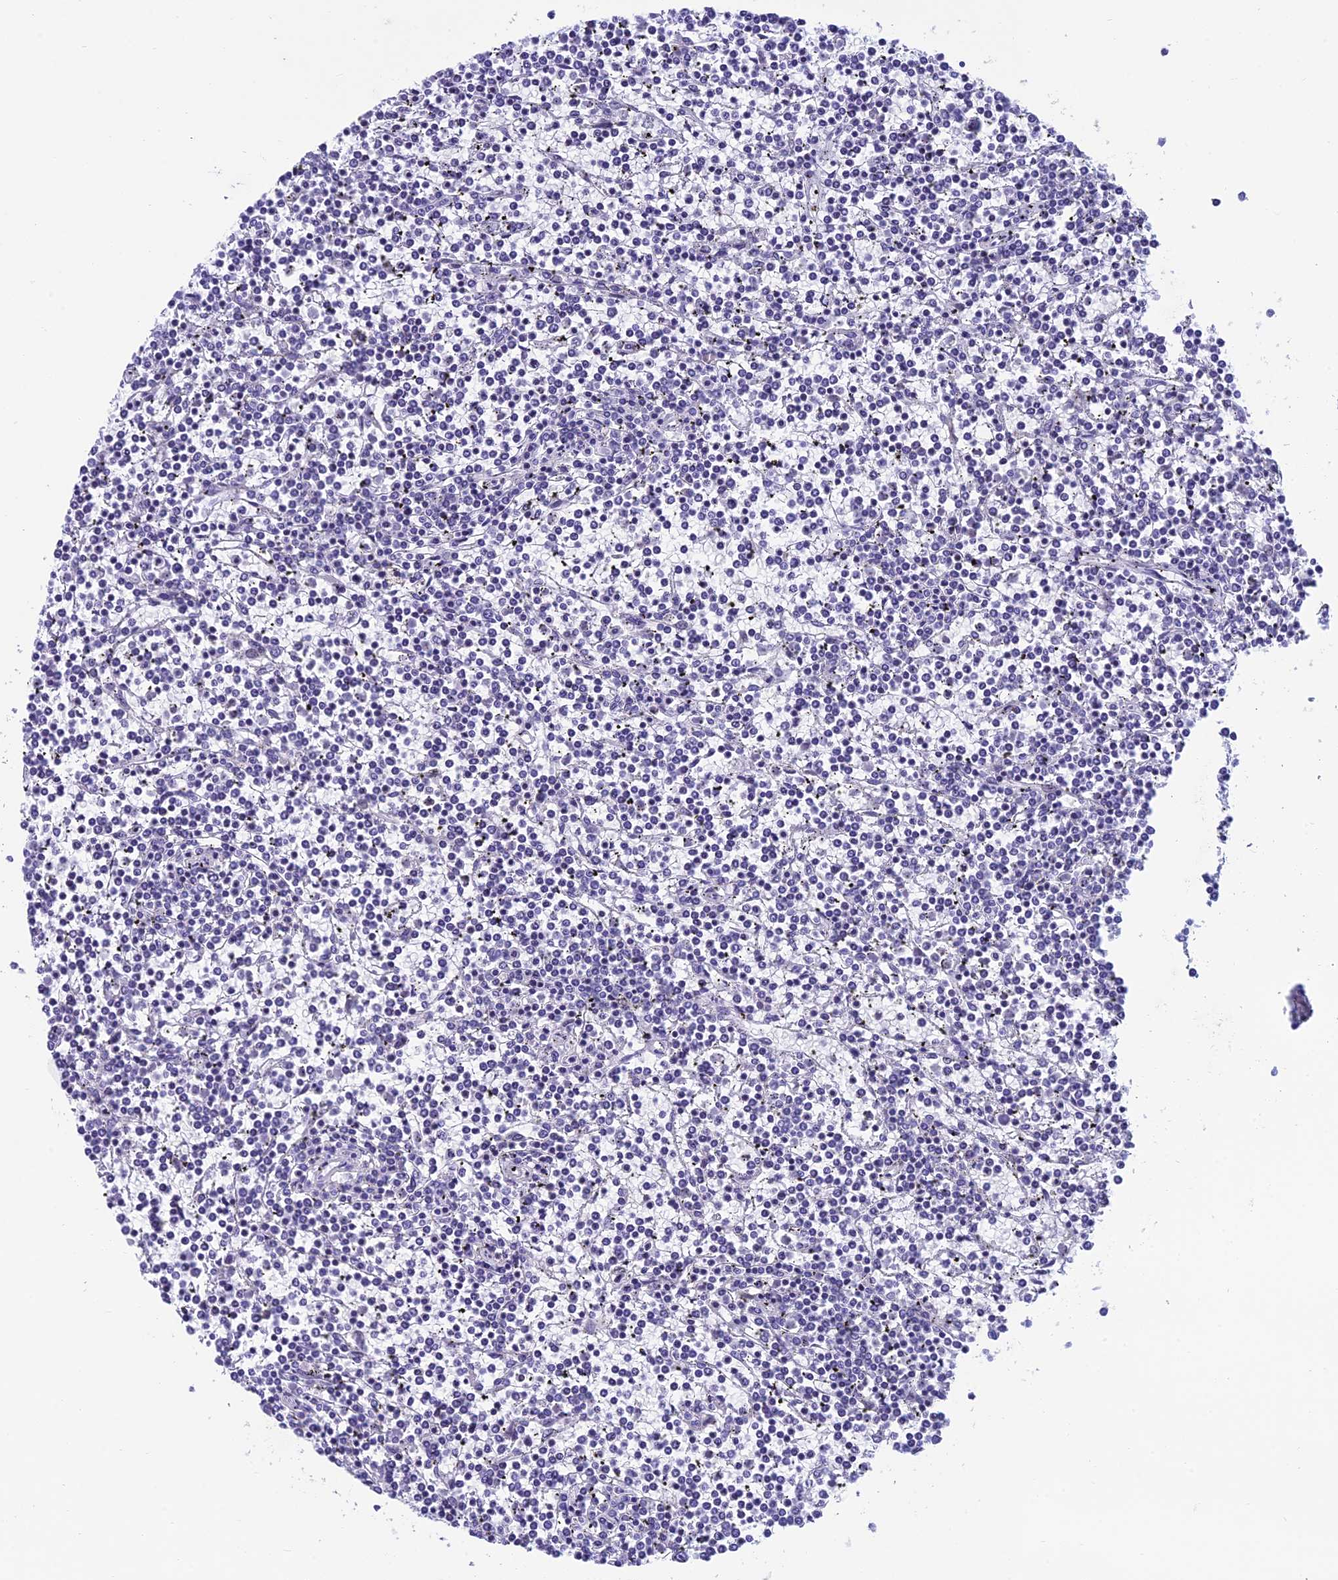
{"staining": {"intensity": "negative", "quantity": "none", "location": "none"}, "tissue": "lymphoma", "cell_type": "Tumor cells", "image_type": "cancer", "snomed": [{"axis": "morphology", "description": "Malignant lymphoma, non-Hodgkin's type, Low grade"}, {"axis": "topography", "description": "Spleen"}], "caption": "IHC micrograph of neoplastic tissue: lymphoma stained with DAB (3,3'-diaminobenzidine) displays no significant protein positivity in tumor cells.", "gene": "REEP4", "patient": {"sex": "female", "age": 19}}